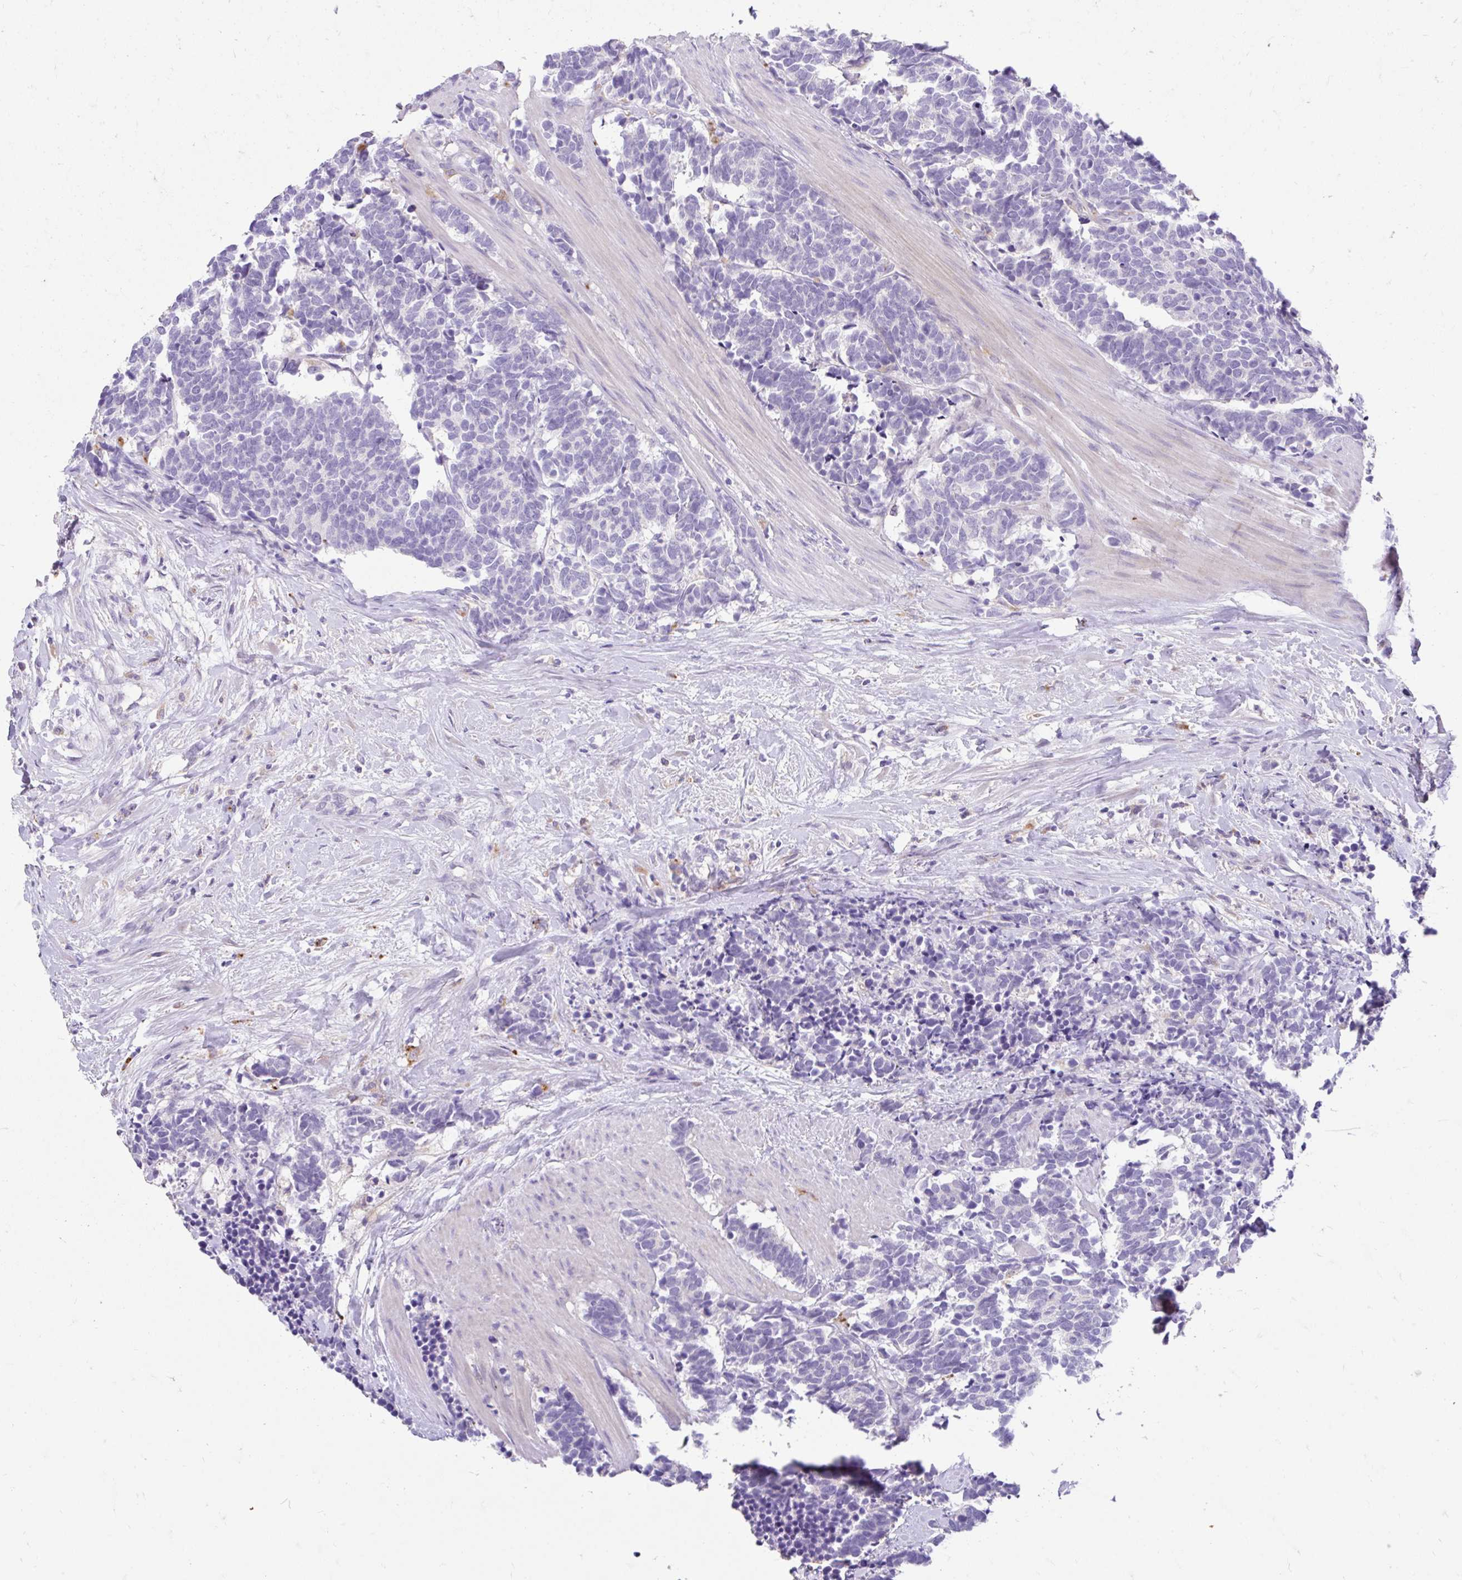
{"staining": {"intensity": "negative", "quantity": "none", "location": "none"}, "tissue": "carcinoid", "cell_type": "Tumor cells", "image_type": "cancer", "snomed": [{"axis": "morphology", "description": "Carcinoma, NOS"}, {"axis": "morphology", "description": "Carcinoid, malignant, NOS"}, {"axis": "topography", "description": "Prostate"}], "caption": "An immunohistochemistry image of carcinoid (malignant) is shown. There is no staining in tumor cells of carcinoid (malignant). The staining is performed using DAB (3,3'-diaminobenzidine) brown chromogen with nuclei counter-stained in using hematoxylin.", "gene": "ZNF33A", "patient": {"sex": "male", "age": 57}}